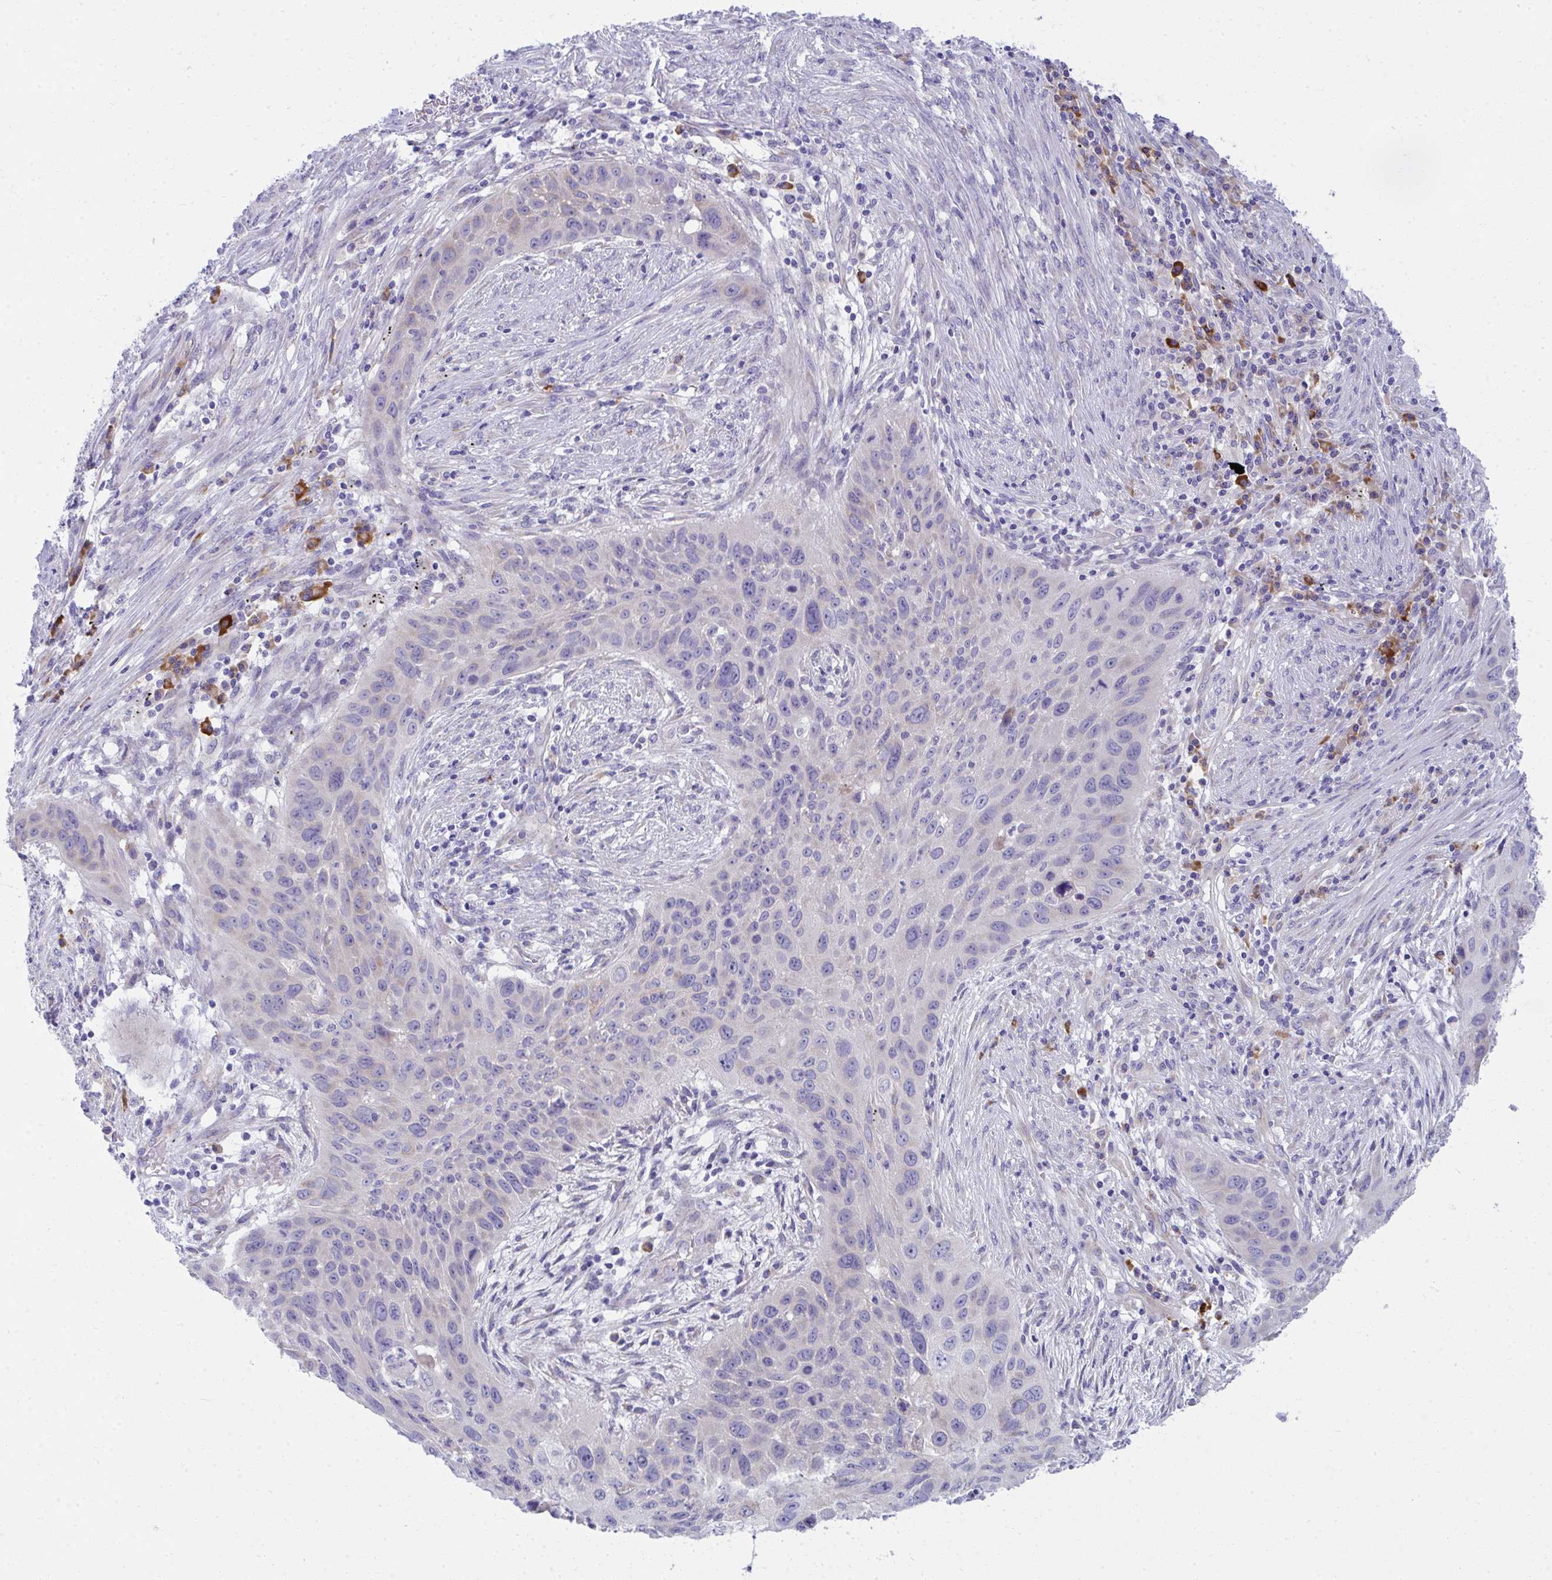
{"staining": {"intensity": "negative", "quantity": "none", "location": "none"}, "tissue": "lung cancer", "cell_type": "Tumor cells", "image_type": "cancer", "snomed": [{"axis": "morphology", "description": "Squamous cell carcinoma, NOS"}, {"axis": "topography", "description": "Lung"}], "caption": "This is an IHC histopathology image of squamous cell carcinoma (lung). There is no positivity in tumor cells.", "gene": "FASLG", "patient": {"sex": "male", "age": 63}}